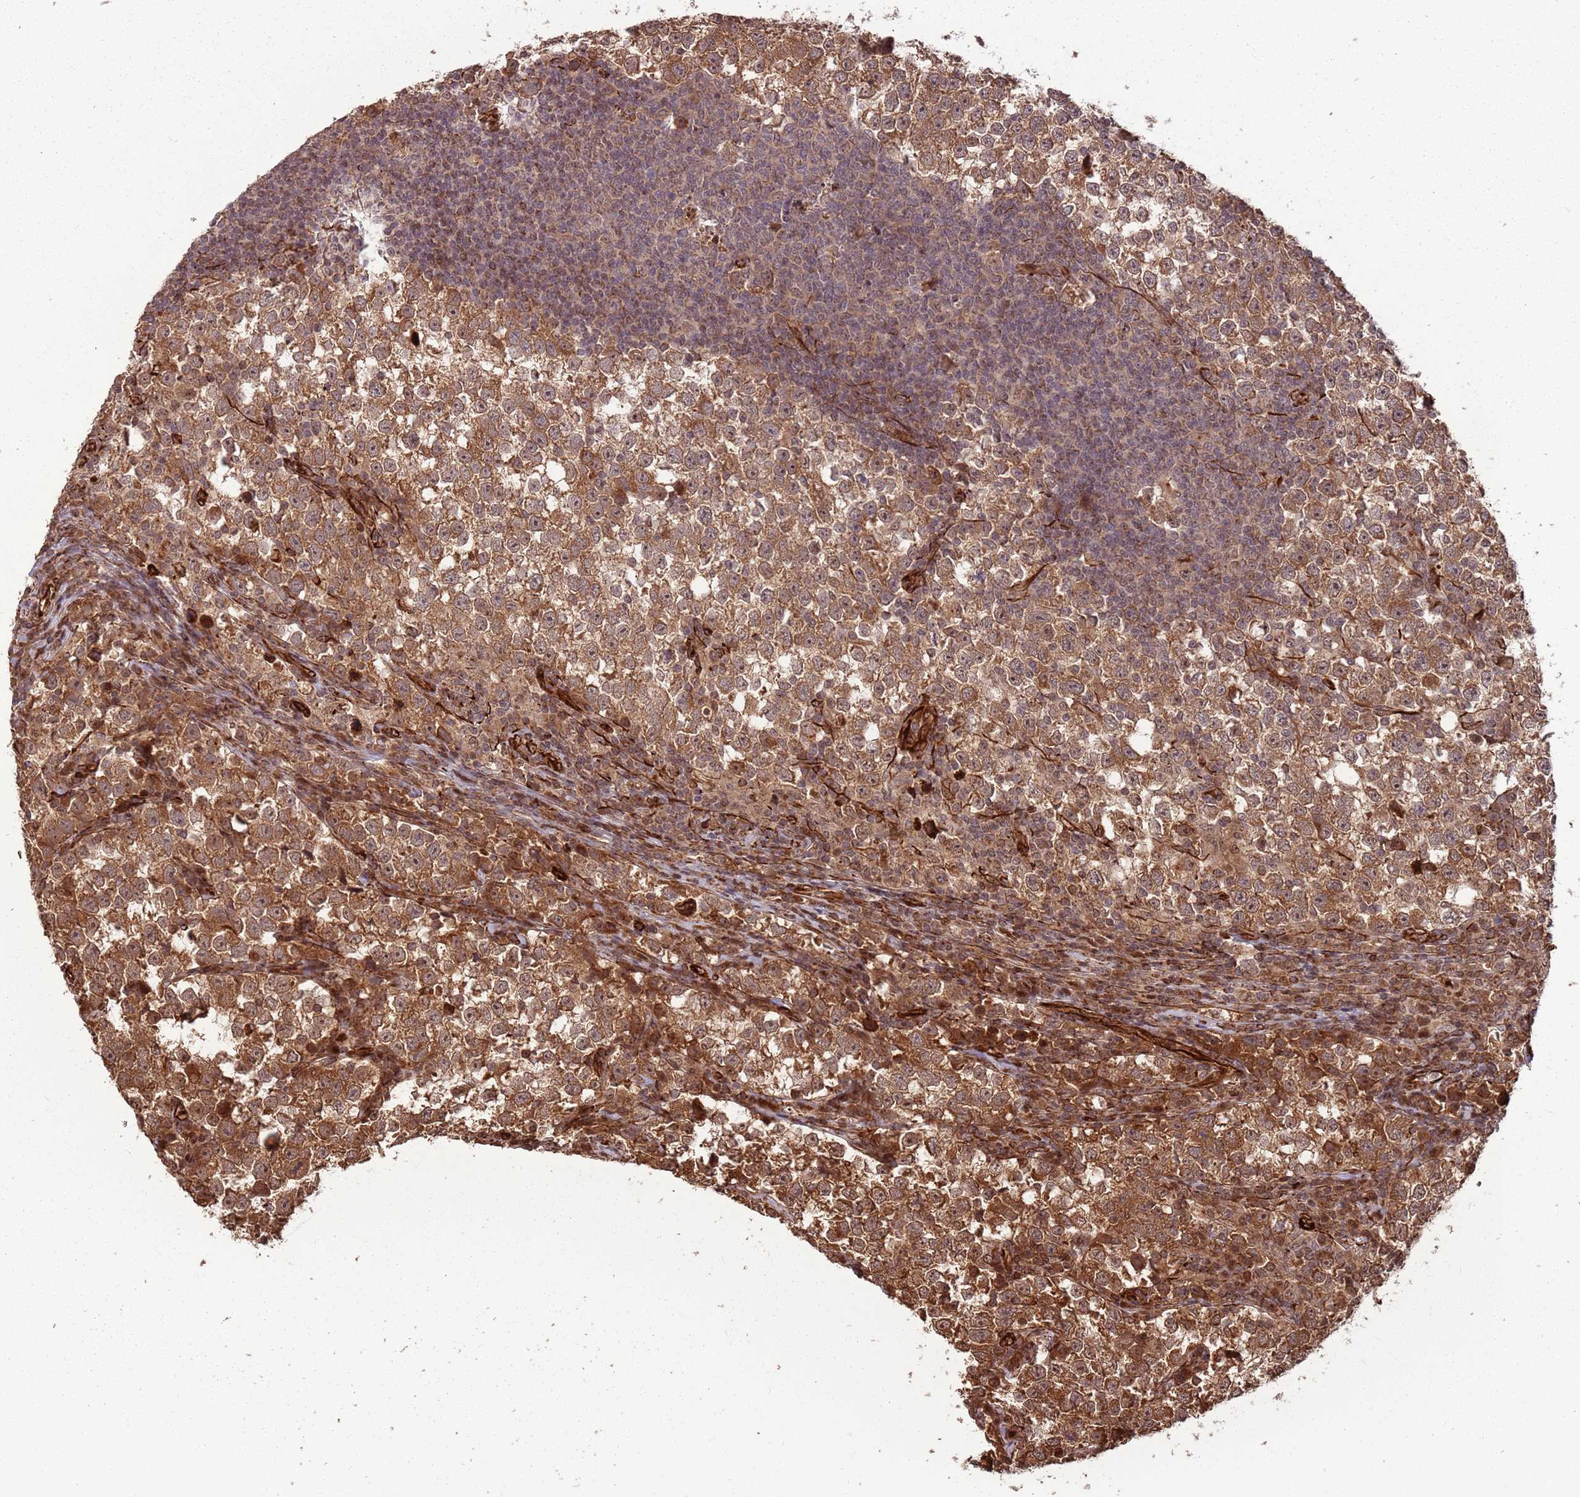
{"staining": {"intensity": "moderate", "quantity": ">75%", "location": "cytoplasmic/membranous,nuclear"}, "tissue": "testis cancer", "cell_type": "Tumor cells", "image_type": "cancer", "snomed": [{"axis": "morphology", "description": "Normal tissue, NOS"}, {"axis": "morphology", "description": "Seminoma, NOS"}, {"axis": "topography", "description": "Testis"}], "caption": "Human testis cancer stained with a protein marker shows moderate staining in tumor cells.", "gene": "ADAMTS3", "patient": {"sex": "male", "age": 43}}